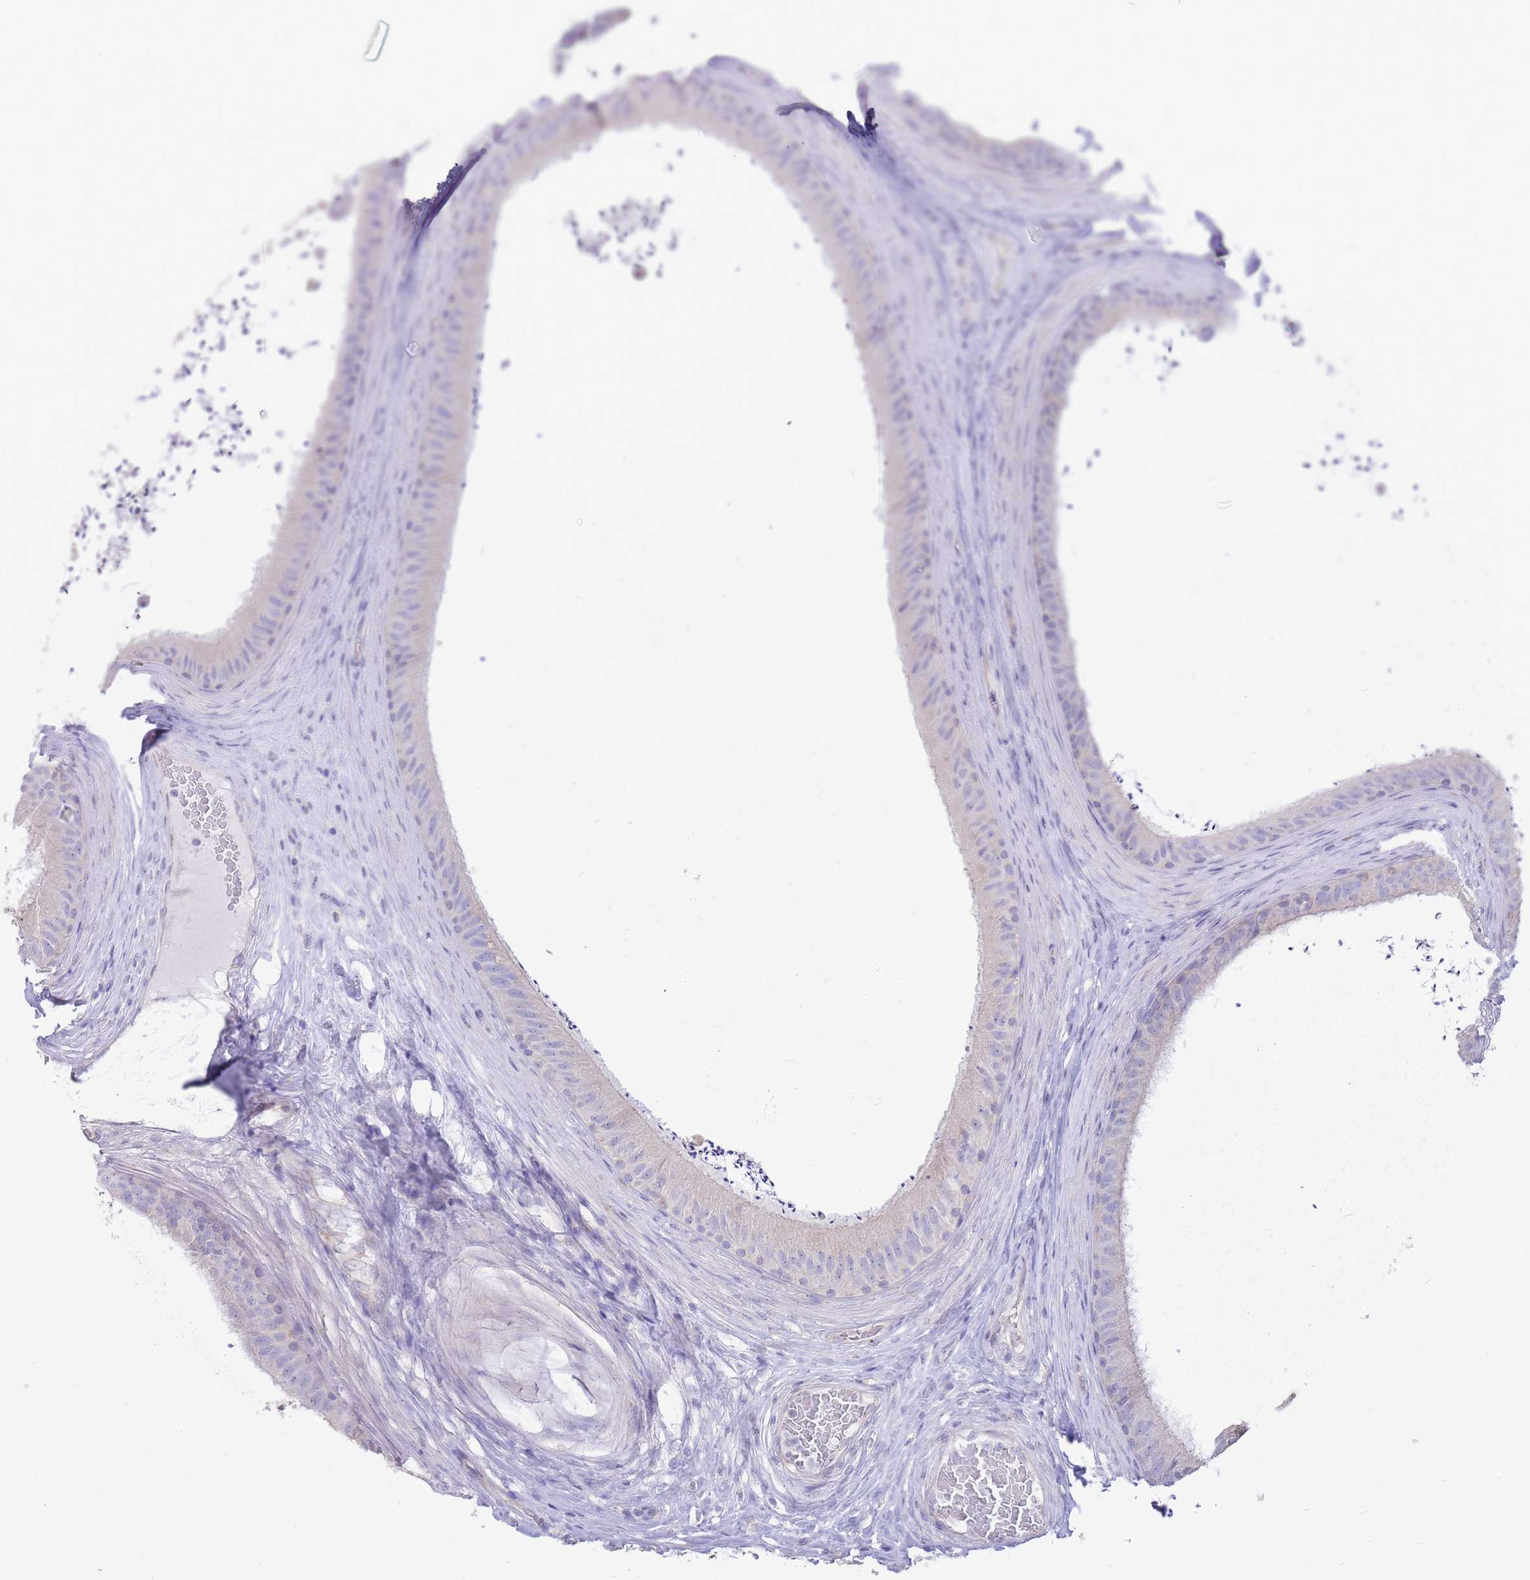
{"staining": {"intensity": "negative", "quantity": "none", "location": "none"}, "tissue": "epididymis", "cell_type": "Glandular cells", "image_type": "normal", "snomed": [{"axis": "morphology", "description": "Normal tissue, NOS"}, {"axis": "topography", "description": "Testis"}, {"axis": "topography", "description": "Epididymis"}], "caption": "Immunohistochemistry (IHC) image of unremarkable human epididymis stained for a protein (brown), which reveals no staining in glandular cells. (Stains: DAB IHC with hematoxylin counter stain, Microscopy: brightfield microscopy at high magnification).", "gene": "ALS2CL", "patient": {"sex": "male", "age": 41}}